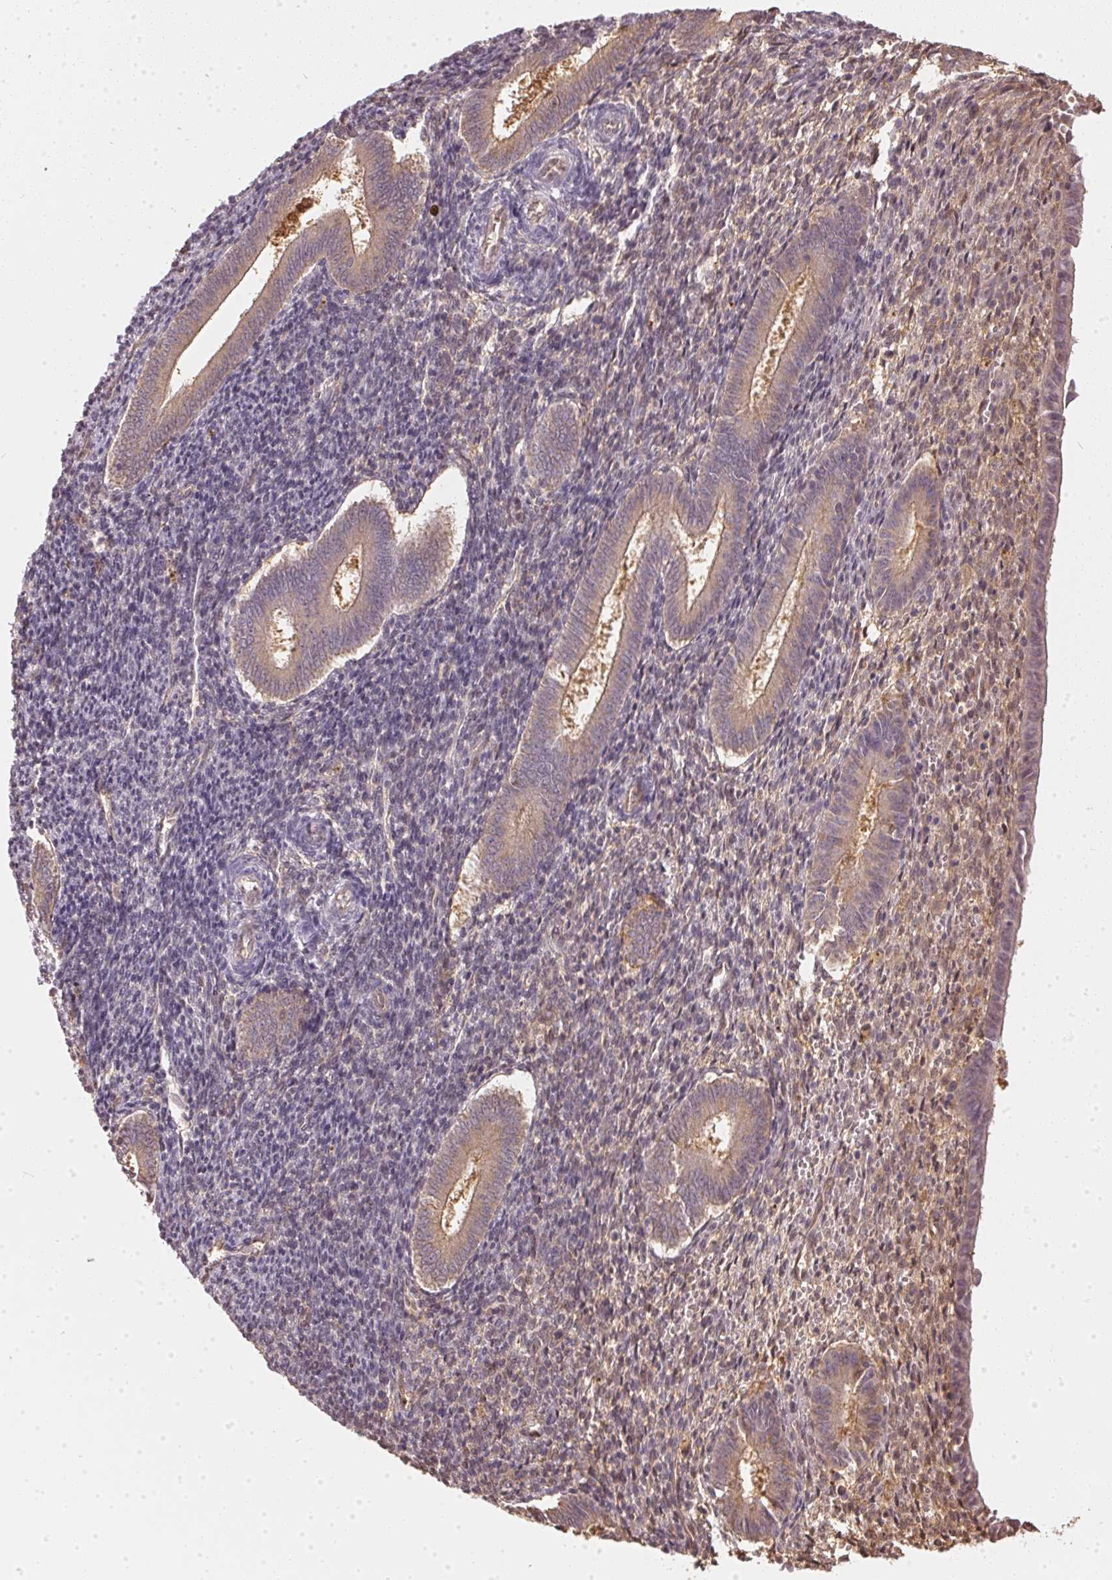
{"staining": {"intensity": "weak", "quantity": "25%-75%", "location": "cytoplasmic/membranous"}, "tissue": "endometrium", "cell_type": "Cells in endometrial stroma", "image_type": "normal", "snomed": [{"axis": "morphology", "description": "Normal tissue, NOS"}, {"axis": "topography", "description": "Endometrium"}], "caption": "Protein positivity by immunohistochemistry shows weak cytoplasmic/membranous staining in about 25%-75% of cells in endometrial stroma in unremarkable endometrium. The protein is stained brown, and the nuclei are stained in blue (DAB IHC with brightfield microscopy, high magnification).", "gene": "BLMH", "patient": {"sex": "female", "age": 25}}